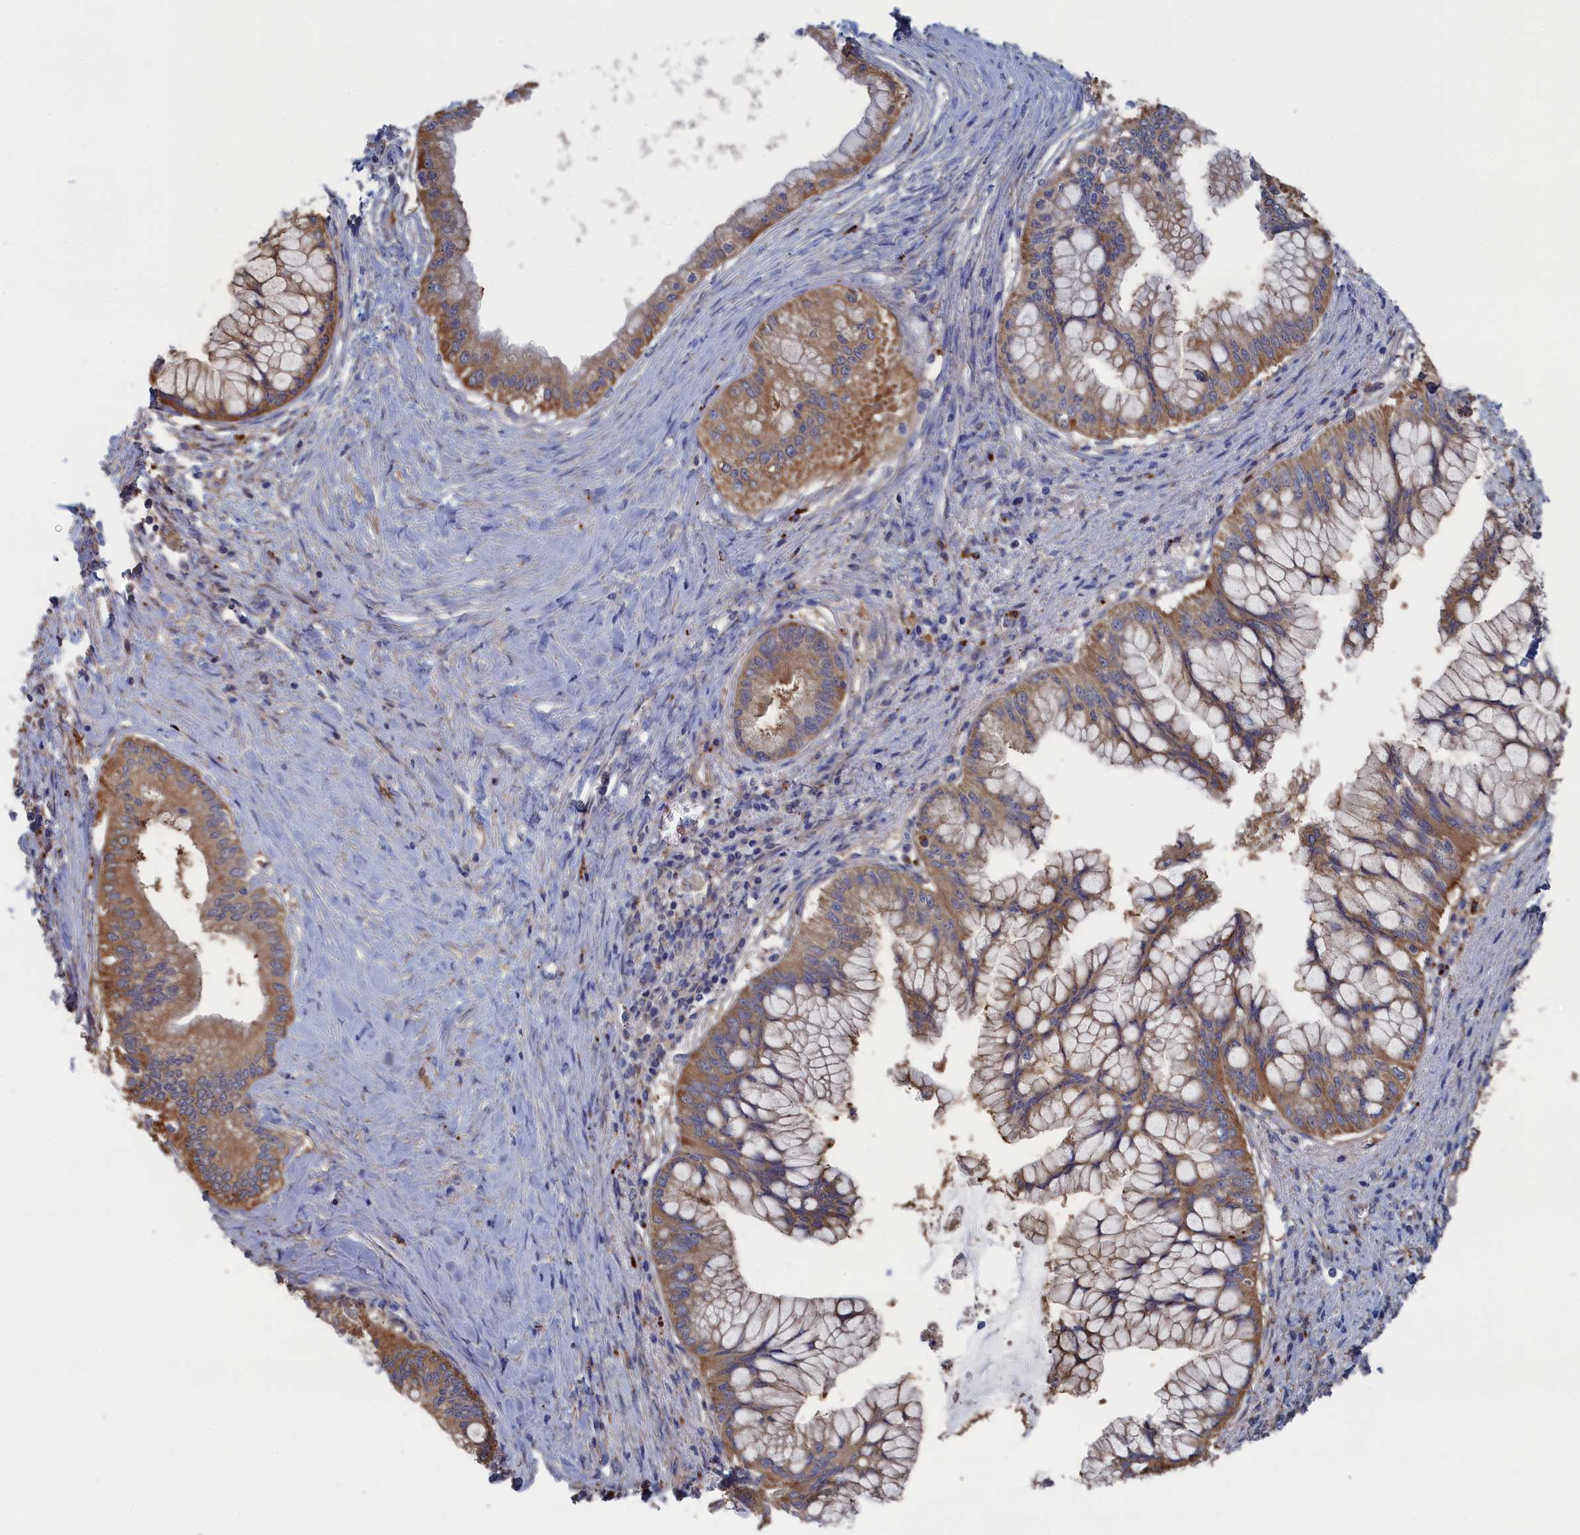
{"staining": {"intensity": "moderate", "quantity": ">75%", "location": "cytoplasmic/membranous"}, "tissue": "pancreatic cancer", "cell_type": "Tumor cells", "image_type": "cancer", "snomed": [{"axis": "morphology", "description": "Adenocarcinoma, NOS"}, {"axis": "topography", "description": "Pancreas"}], "caption": "Adenocarcinoma (pancreatic) was stained to show a protein in brown. There is medium levels of moderate cytoplasmic/membranous expression in about >75% of tumor cells. The protein is stained brown, and the nuclei are stained in blue (DAB IHC with brightfield microscopy, high magnification).", "gene": "FILIP1L", "patient": {"sex": "male", "age": 46}}